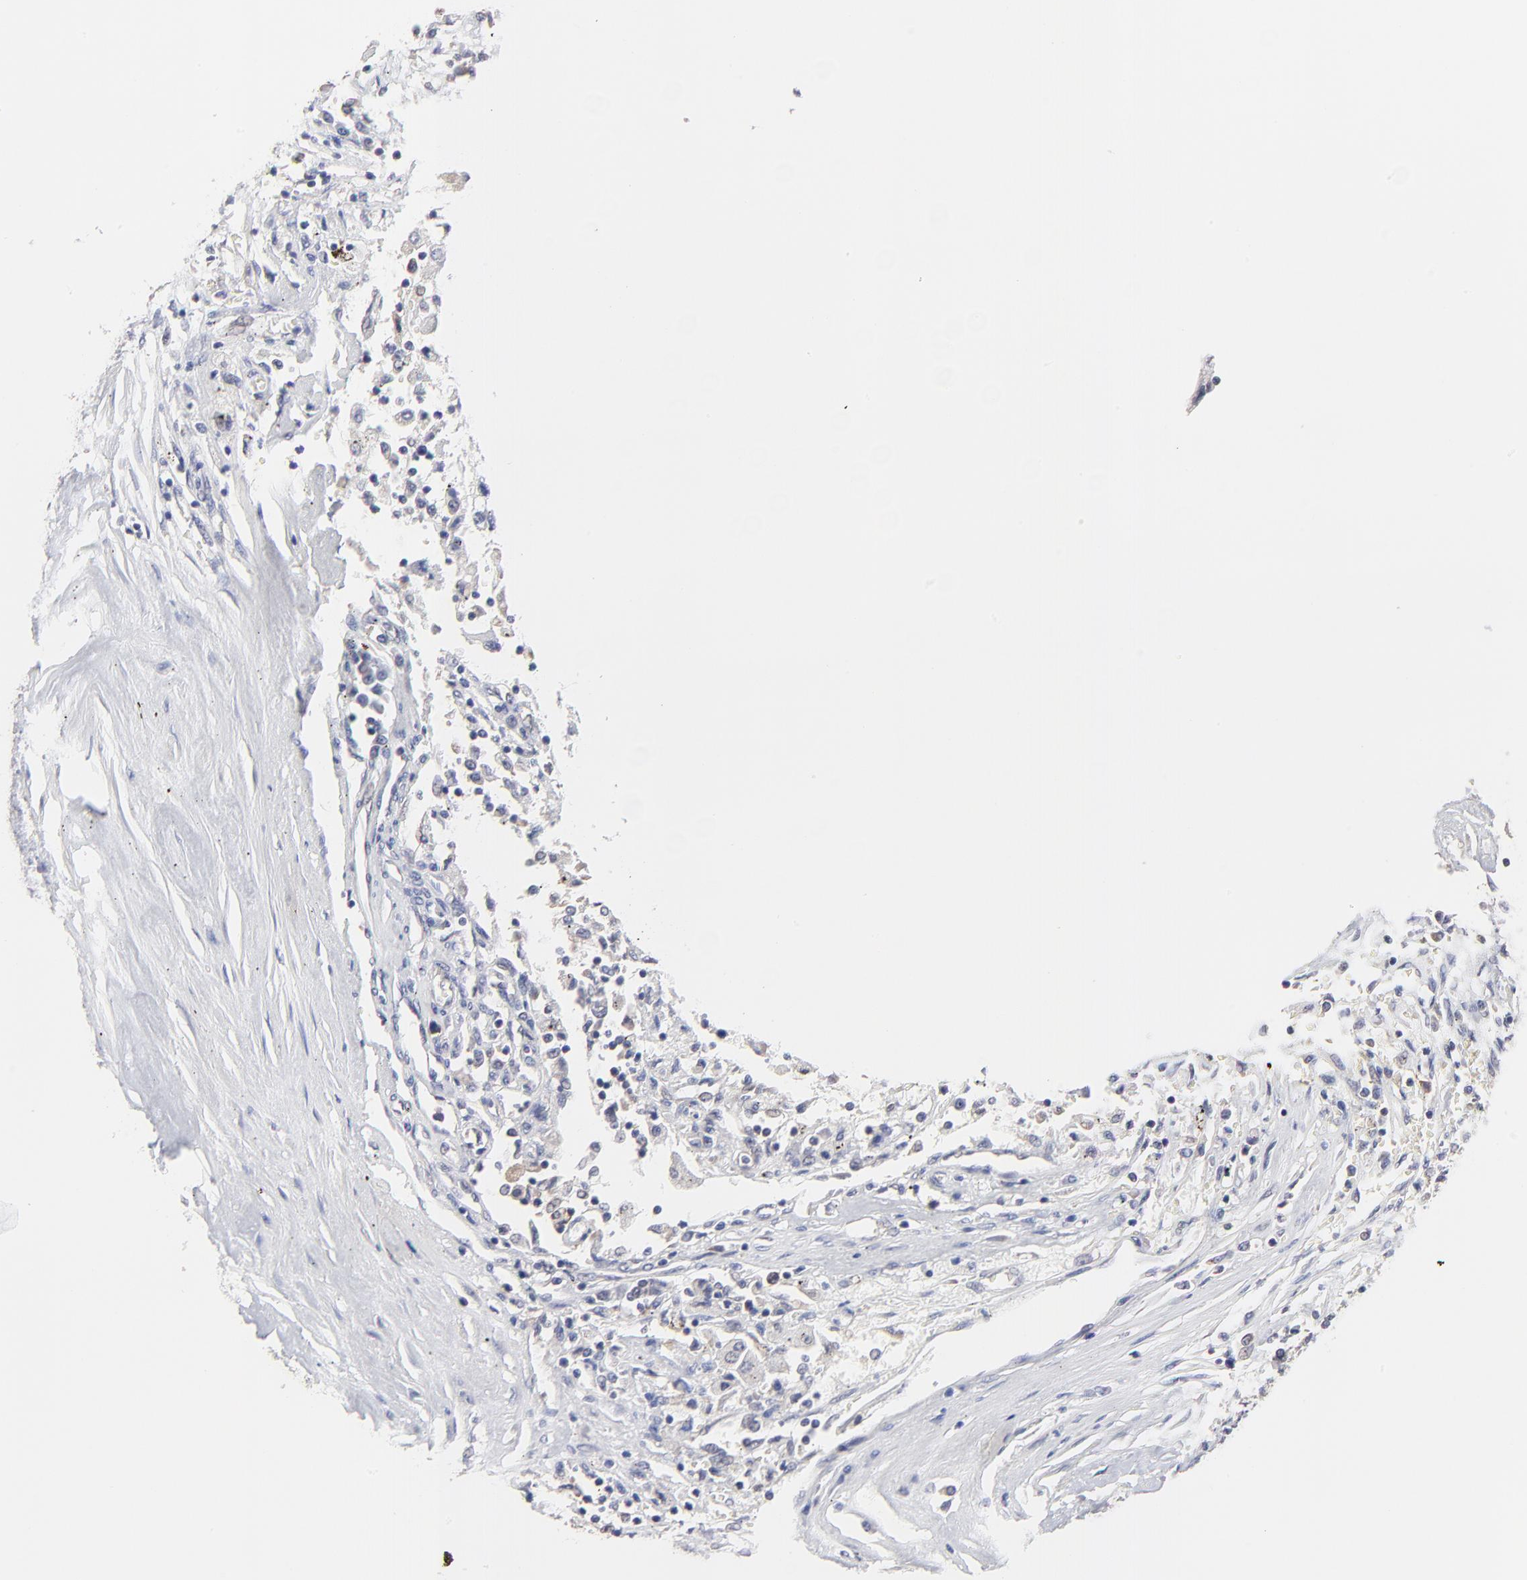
{"staining": {"intensity": "negative", "quantity": "none", "location": "none"}, "tissue": "renal cancer", "cell_type": "Tumor cells", "image_type": "cancer", "snomed": [{"axis": "morphology", "description": "Normal tissue, NOS"}, {"axis": "morphology", "description": "Adenocarcinoma, NOS"}, {"axis": "topography", "description": "Kidney"}], "caption": "Histopathology image shows no protein expression in tumor cells of adenocarcinoma (renal) tissue.", "gene": "CCT2", "patient": {"sex": "male", "age": 71}}